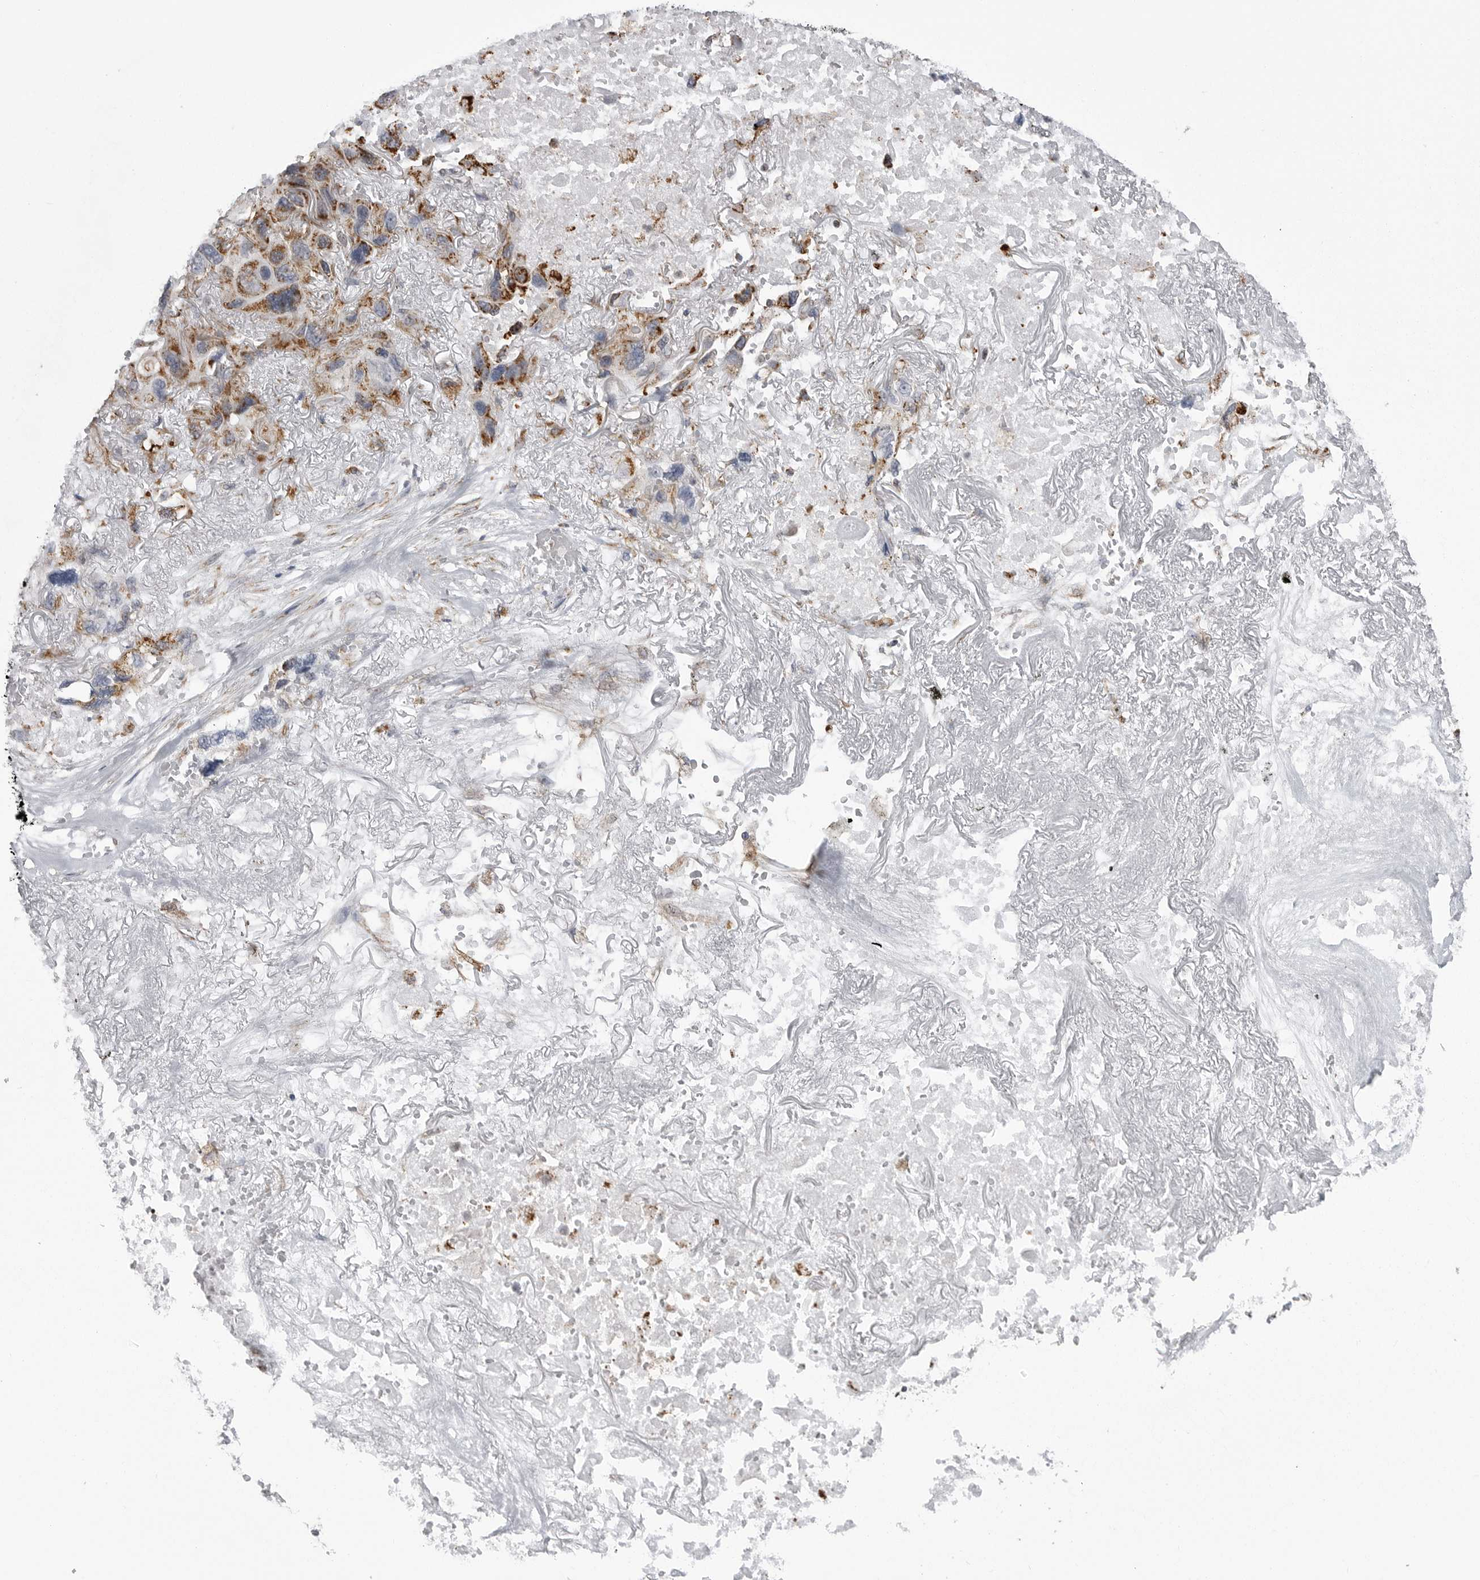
{"staining": {"intensity": "strong", "quantity": ">75%", "location": "cytoplasmic/membranous"}, "tissue": "lung cancer", "cell_type": "Tumor cells", "image_type": "cancer", "snomed": [{"axis": "morphology", "description": "Squamous cell carcinoma, NOS"}, {"axis": "topography", "description": "Lung"}], "caption": "Protein staining of squamous cell carcinoma (lung) tissue reveals strong cytoplasmic/membranous positivity in approximately >75% of tumor cells. (DAB (3,3'-diaminobenzidine) IHC, brown staining for protein, blue staining for nuclei).", "gene": "FH", "patient": {"sex": "female", "age": 73}}